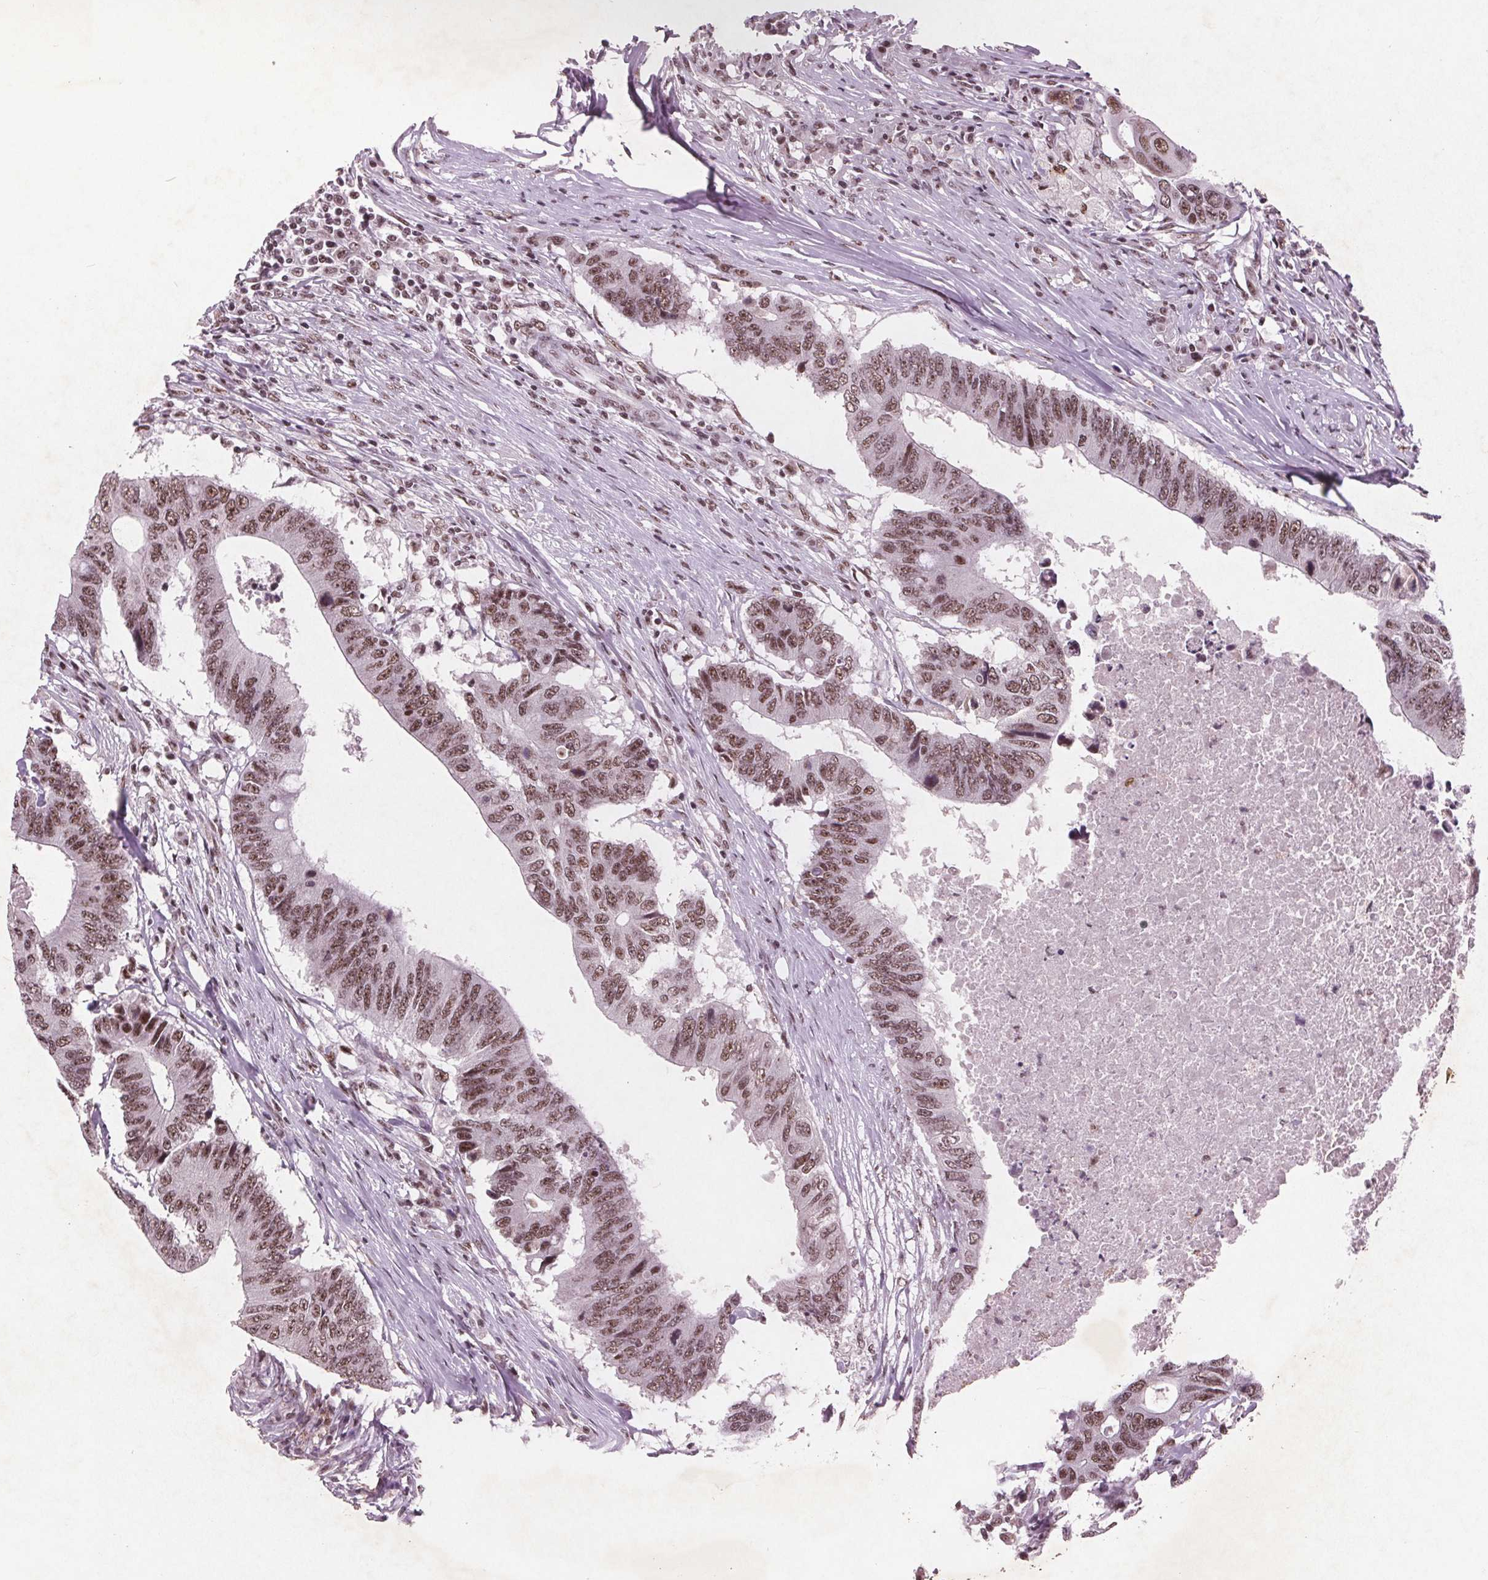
{"staining": {"intensity": "weak", "quantity": ">75%", "location": "nuclear"}, "tissue": "colorectal cancer", "cell_type": "Tumor cells", "image_type": "cancer", "snomed": [{"axis": "morphology", "description": "Adenocarcinoma, NOS"}, {"axis": "topography", "description": "Colon"}], "caption": "A histopathology image showing weak nuclear expression in about >75% of tumor cells in colorectal cancer, as visualized by brown immunohistochemical staining.", "gene": "RPS6KA2", "patient": {"sex": "male", "age": 71}}